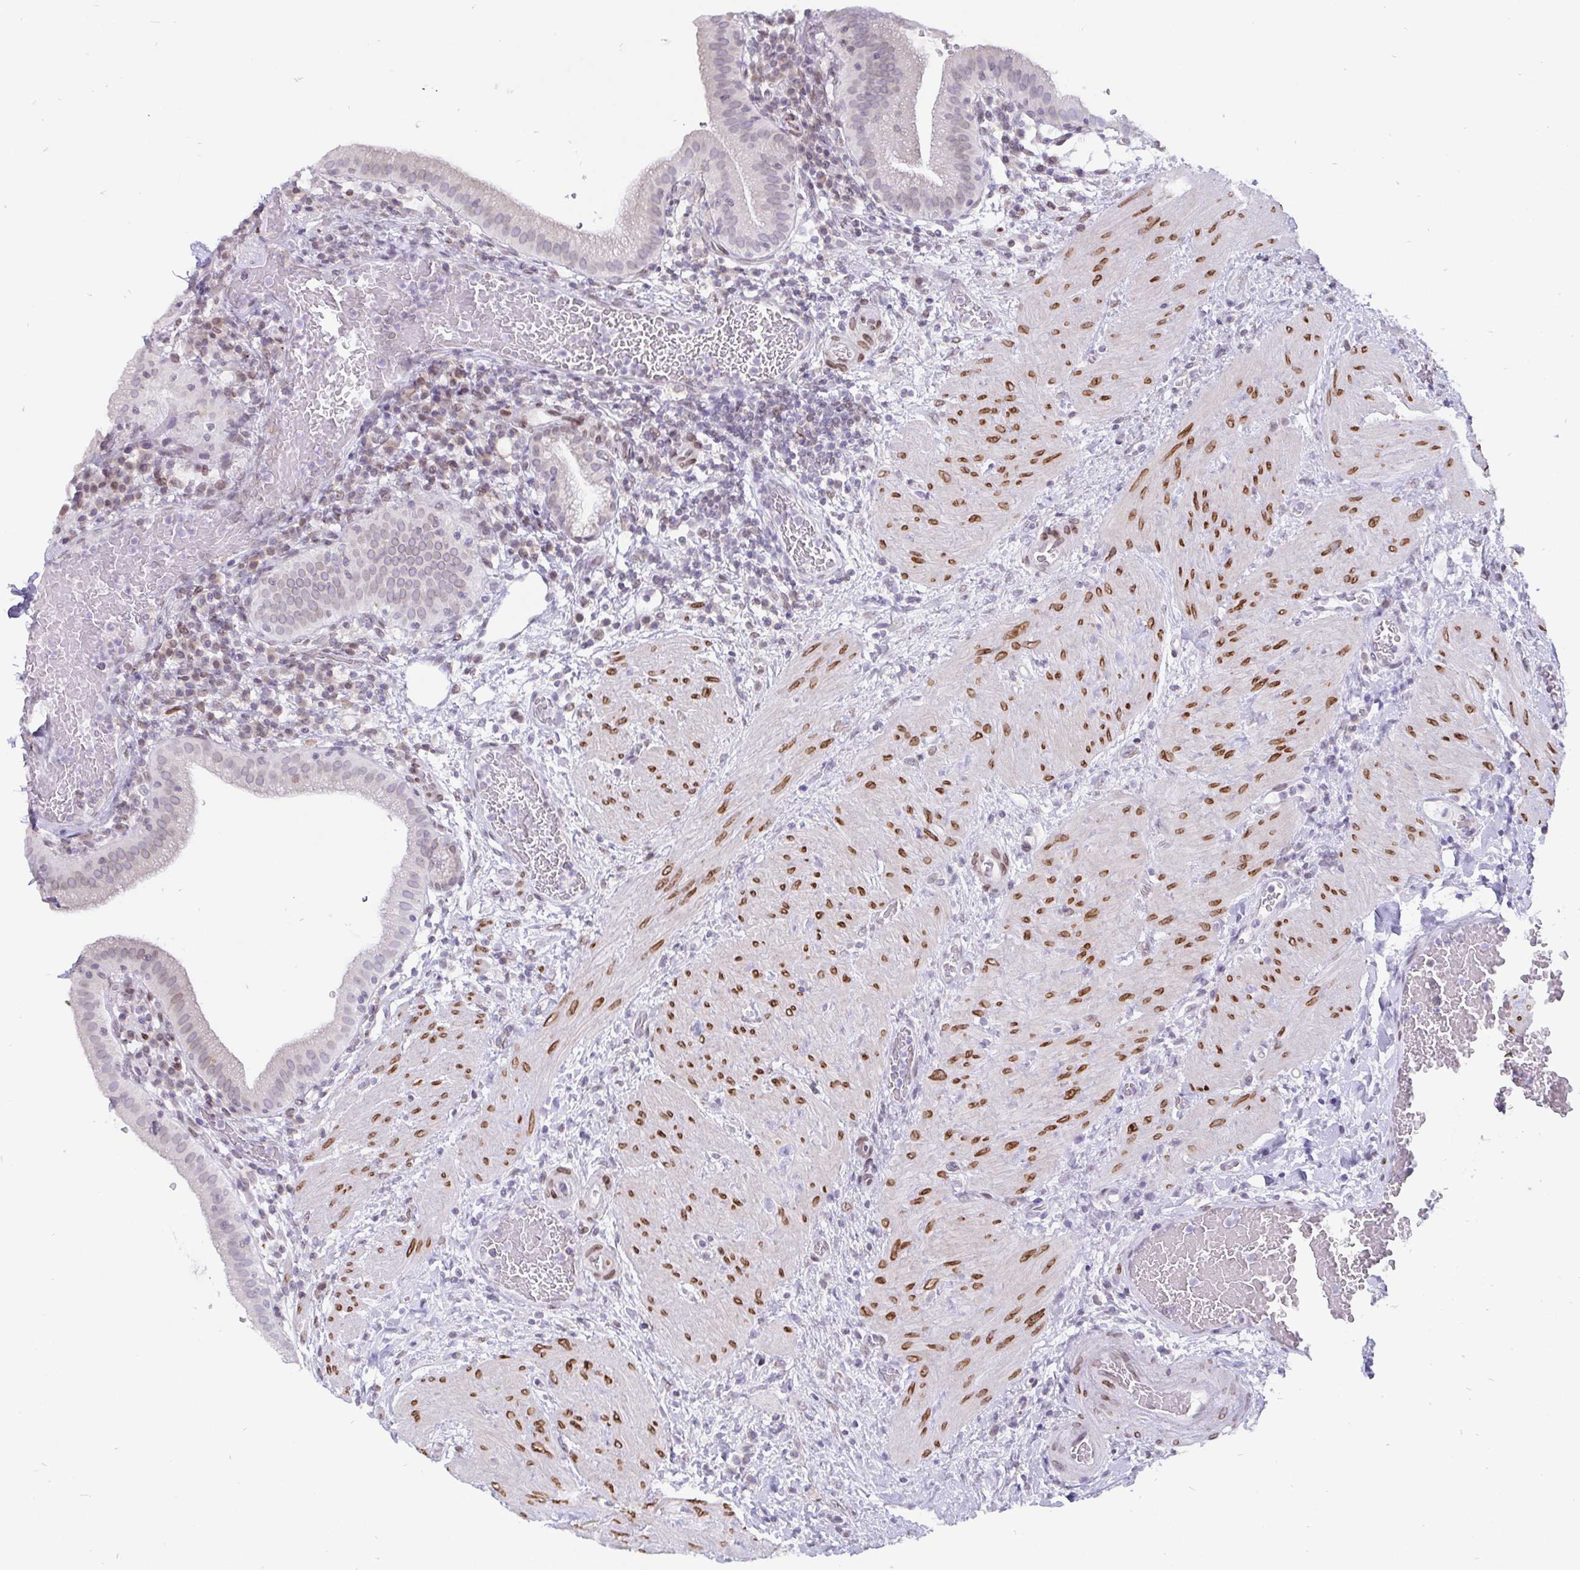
{"staining": {"intensity": "moderate", "quantity": "<25%", "location": "cytoplasmic/membranous,nuclear"}, "tissue": "gallbladder", "cell_type": "Glandular cells", "image_type": "normal", "snomed": [{"axis": "morphology", "description": "Normal tissue, NOS"}, {"axis": "topography", "description": "Gallbladder"}], "caption": "Moderate cytoplasmic/membranous,nuclear expression for a protein is appreciated in approximately <25% of glandular cells of normal gallbladder using immunohistochemistry (IHC).", "gene": "EMD", "patient": {"sex": "male", "age": 26}}